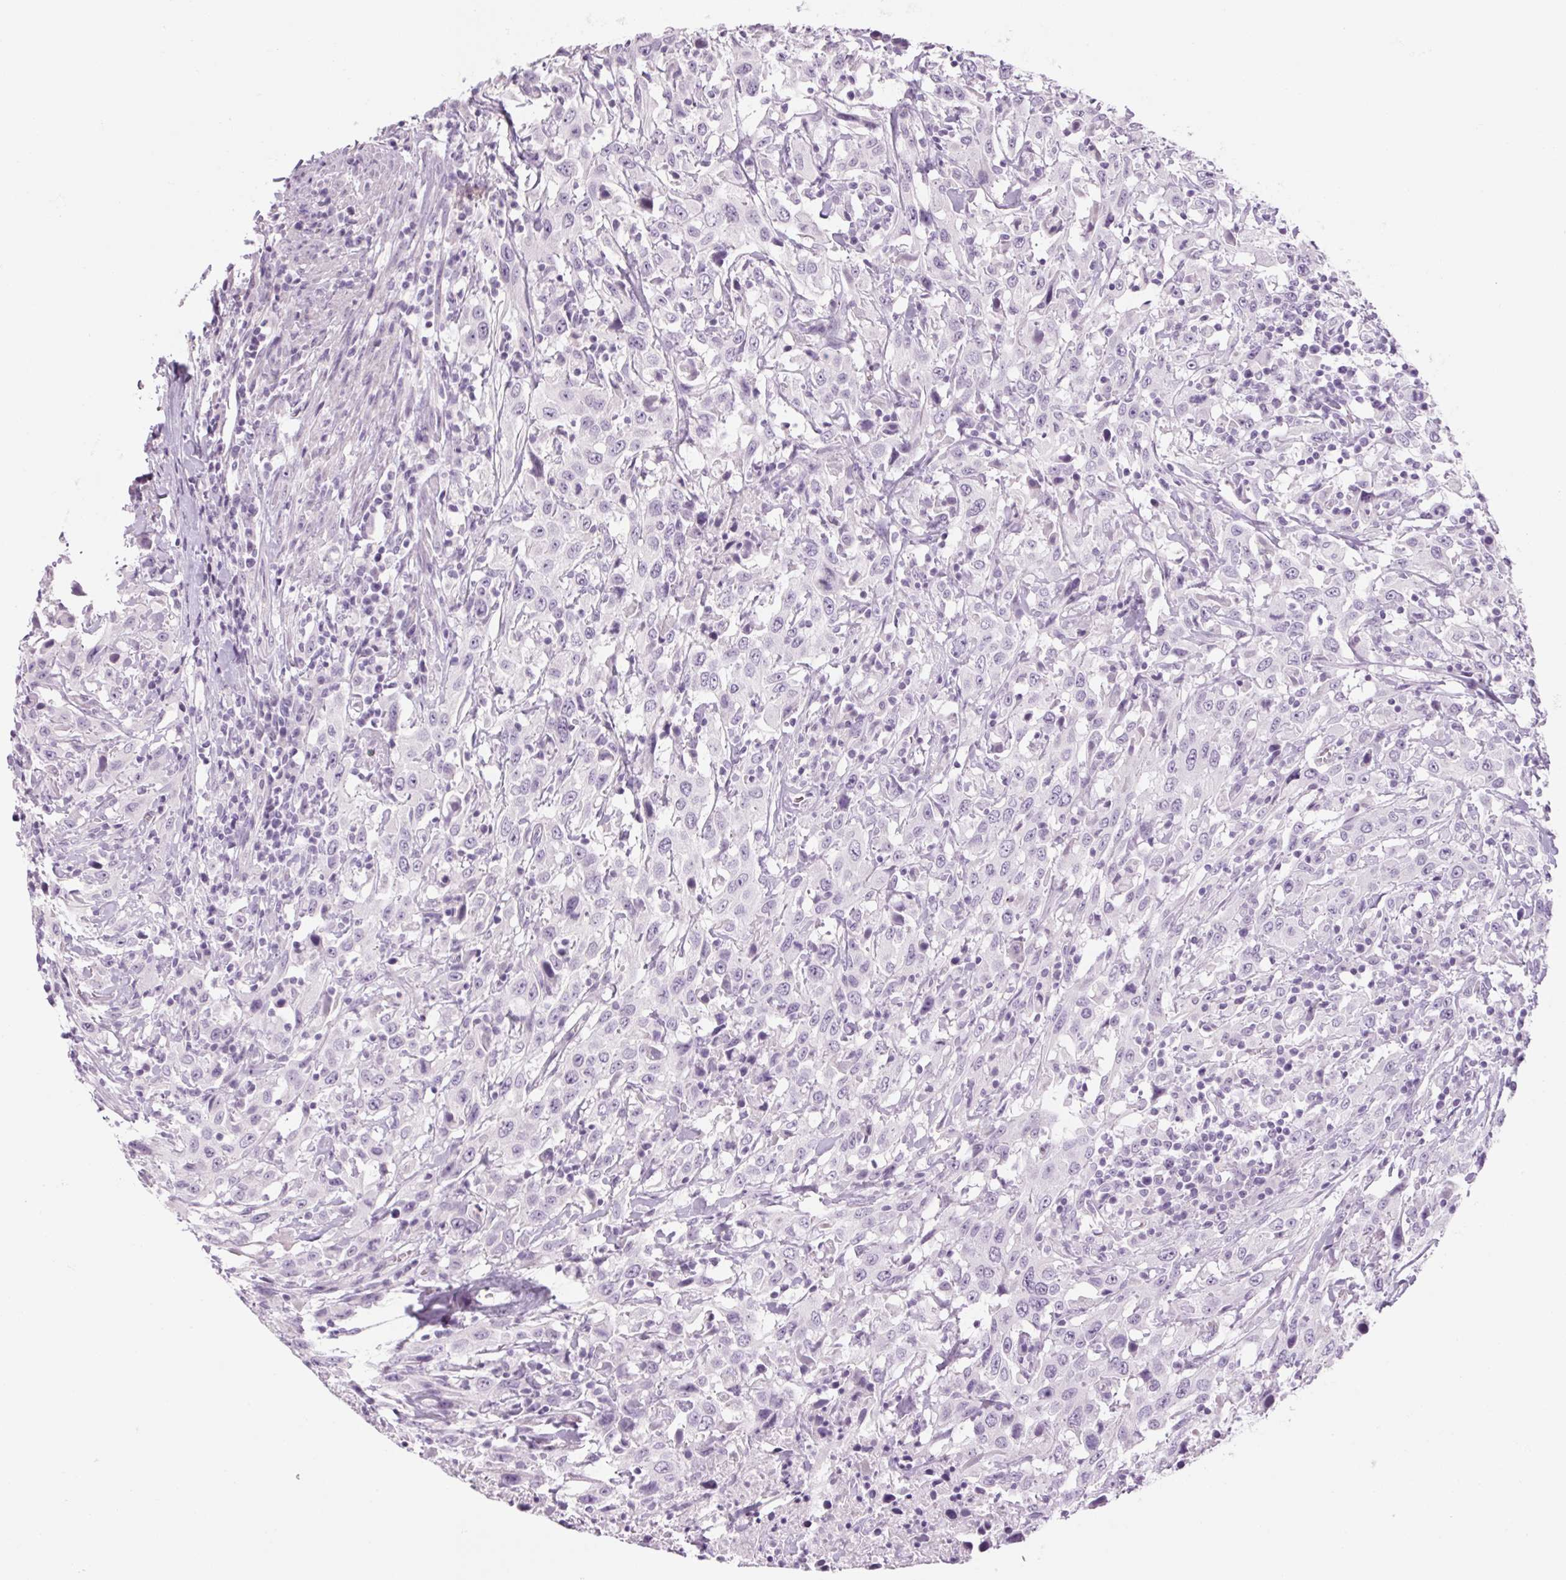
{"staining": {"intensity": "negative", "quantity": "none", "location": "none"}, "tissue": "urothelial cancer", "cell_type": "Tumor cells", "image_type": "cancer", "snomed": [{"axis": "morphology", "description": "Urothelial carcinoma, High grade"}, {"axis": "topography", "description": "Urinary bladder"}], "caption": "Immunohistochemistry micrograph of human urothelial cancer stained for a protein (brown), which exhibits no positivity in tumor cells.", "gene": "RPTN", "patient": {"sex": "male", "age": 61}}